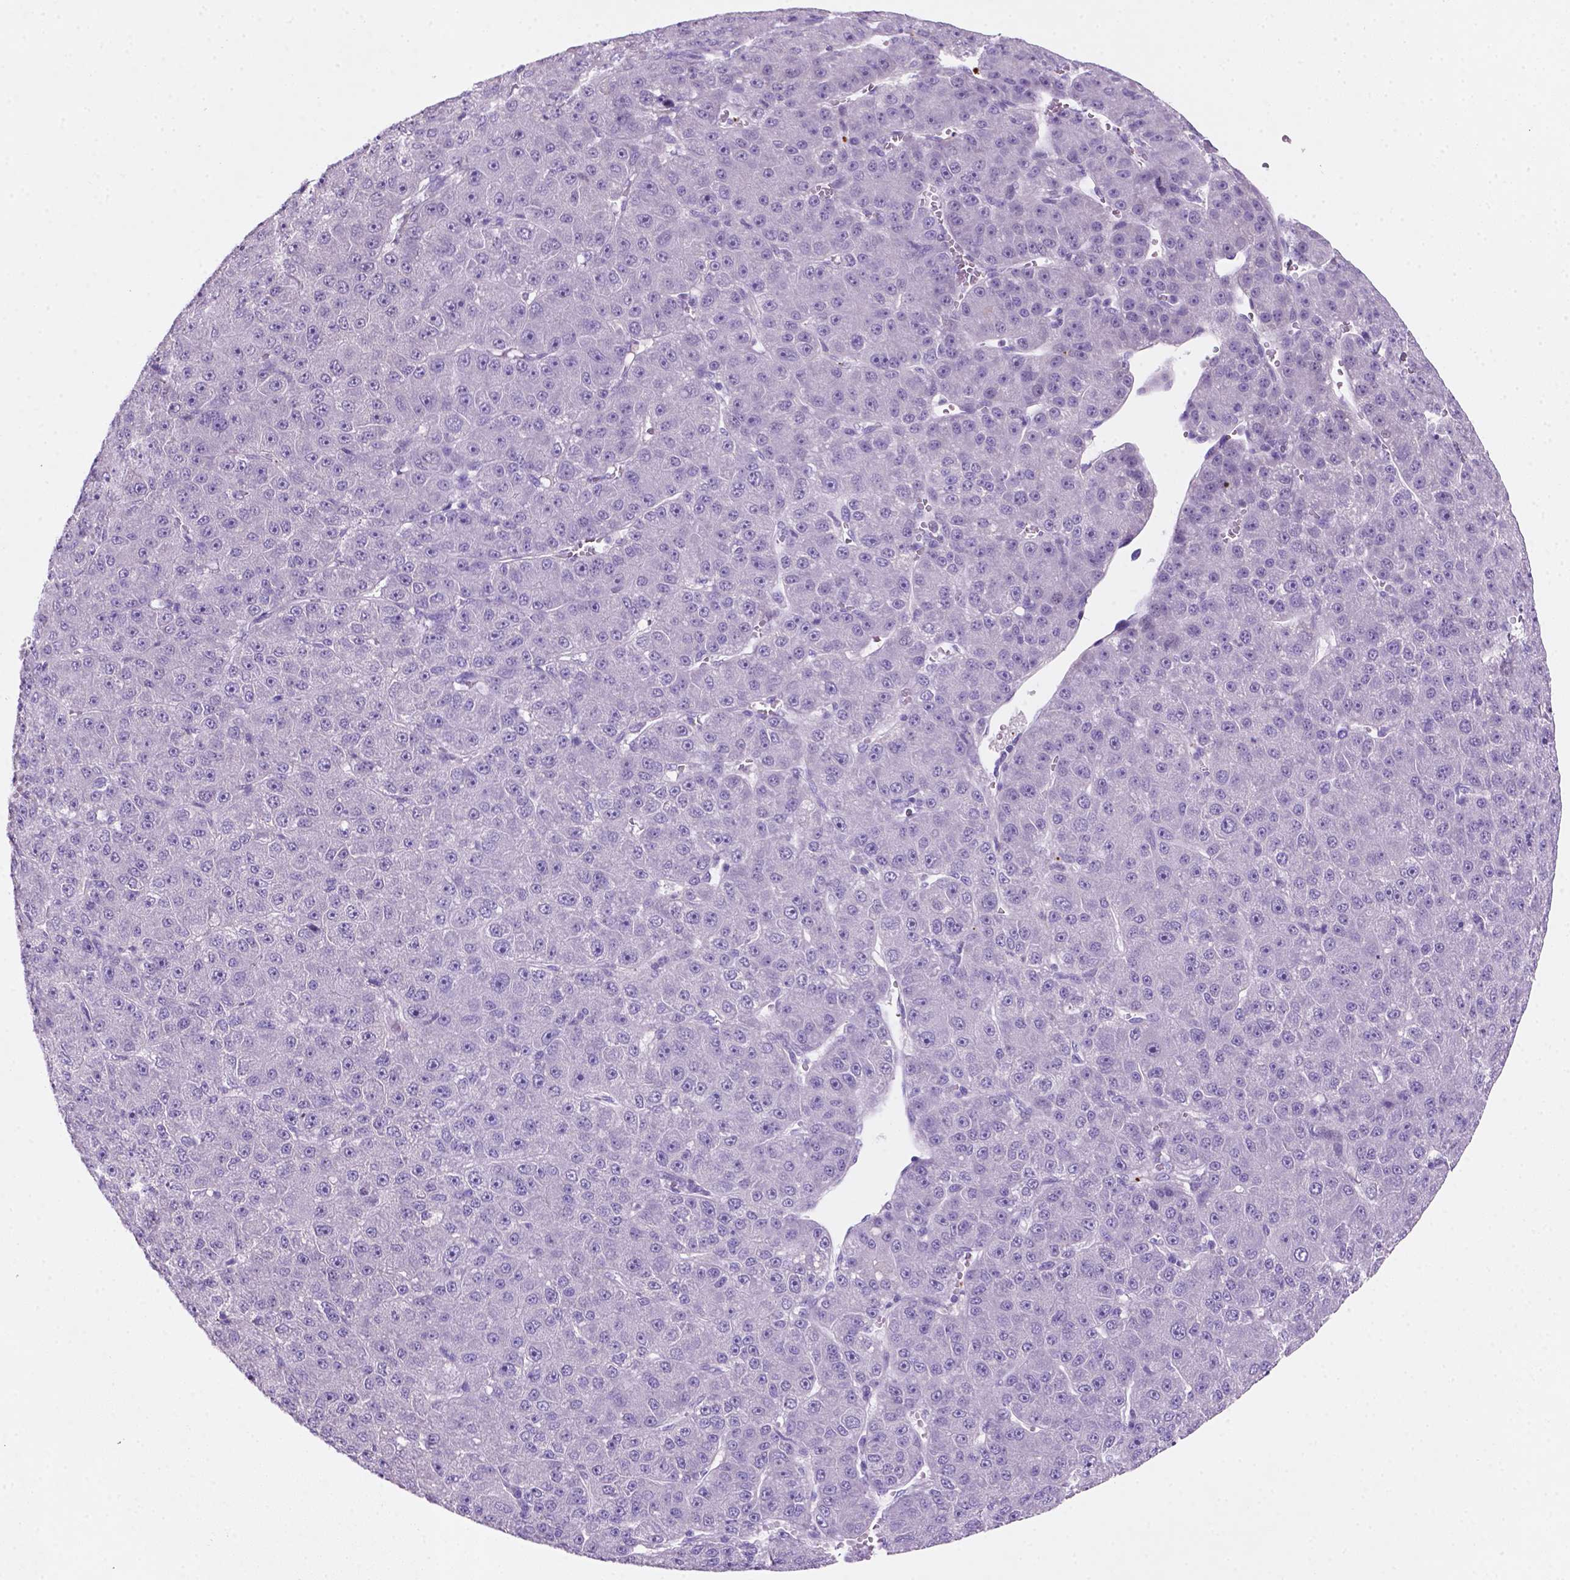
{"staining": {"intensity": "negative", "quantity": "none", "location": "none"}, "tissue": "liver cancer", "cell_type": "Tumor cells", "image_type": "cancer", "snomed": [{"axis": "morphology", "description": "Carcinoma, Hepatocellular, NOS"}, {"axis": "topography", "description": "Liver"}], "caption": "Immunohistochemical staining of human liver hepatocellular carcinoma demonstrates no significant staining in tumor cells.", "gene": "EBLN2", "patient": {"sex": "male", "age": 67}}